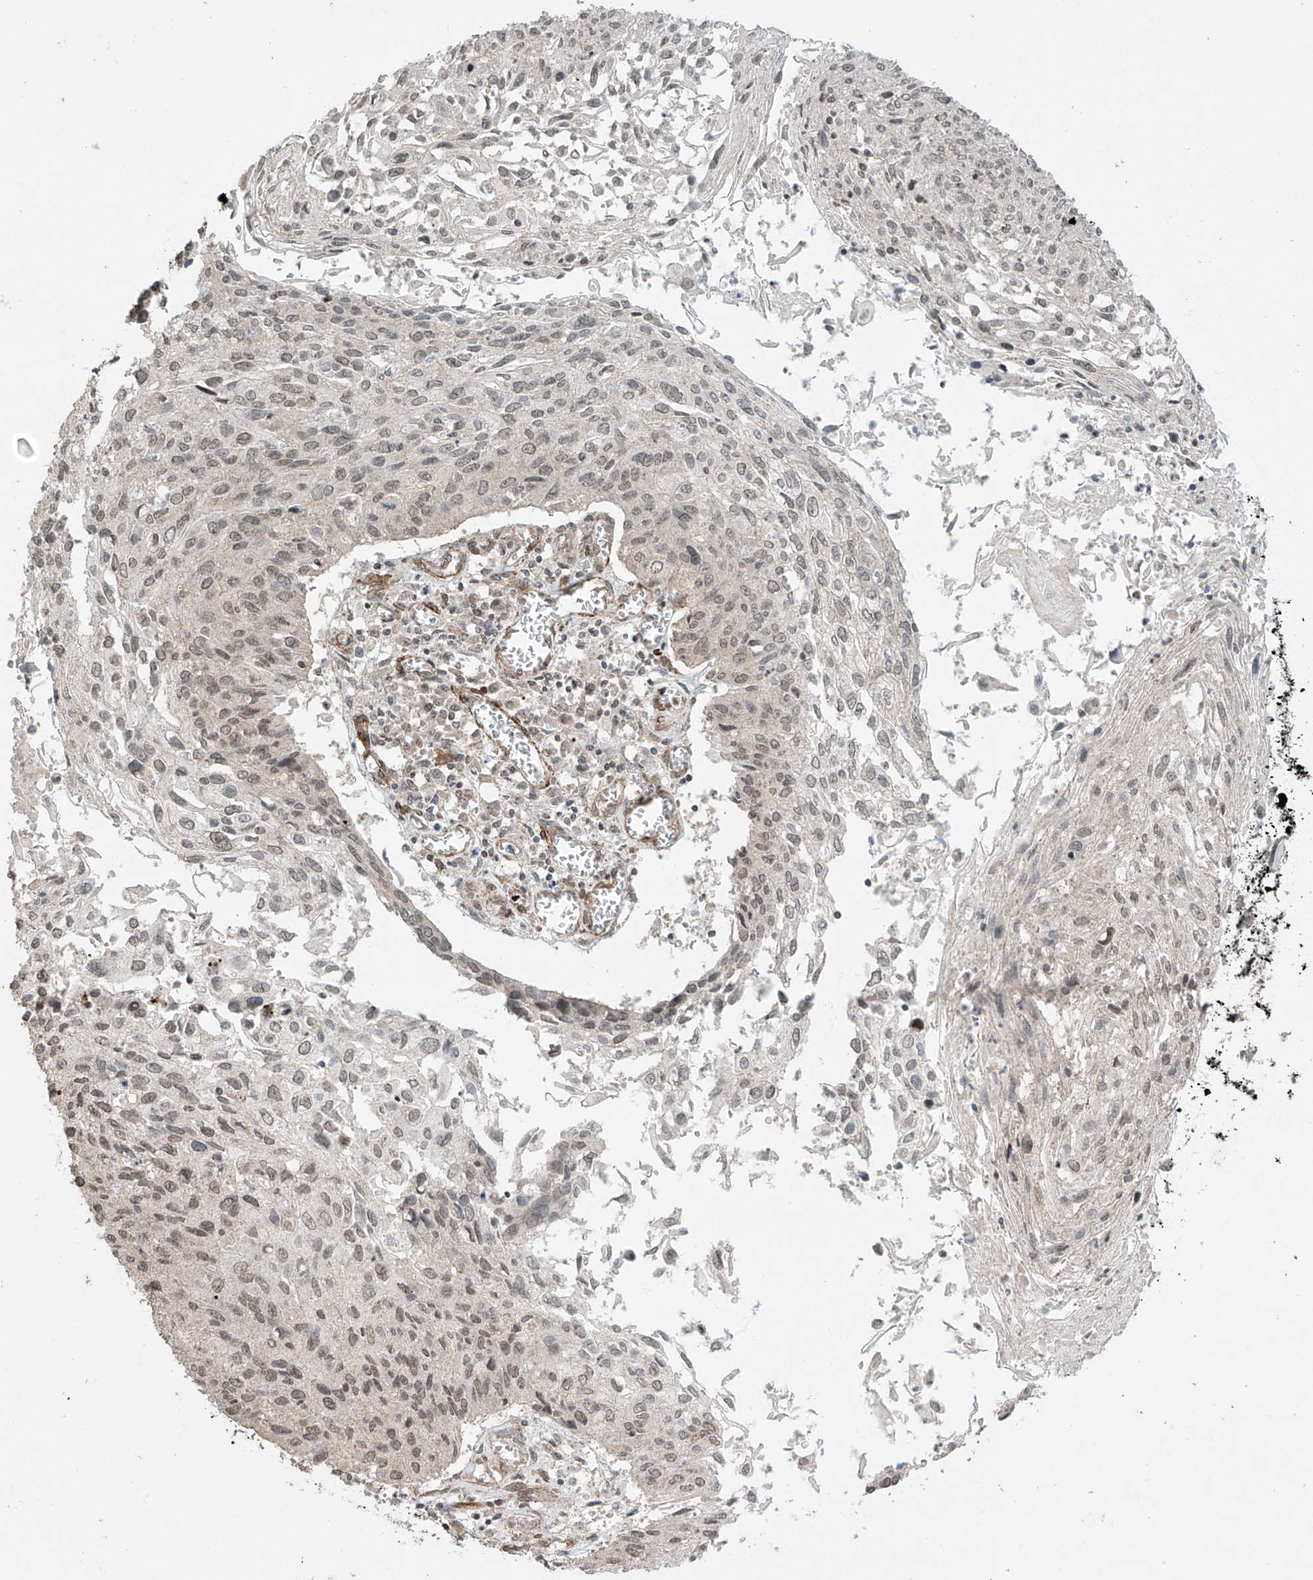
{"staining": {"intensity": "weak", "quantity": "25%-75%", "location": "nuclear"}, "tissue": "cervical cancer", "cell_type": "Tumor cells", "image_type": "cancer", "snomed": [{"axis": "morphology", "description": "Squamous cell carcinoma, NOS"}, {"axis": "topography", "description": "Cervix"}], "caption": "Weak nuclear staining for a protein is appreciated in about 25%-75% of tumor cells of squamous cell carcinoma (cervical) using immunohistochemistry.", "gene": "TTLL5", "patient": {"sex": "female", "age": 51}}